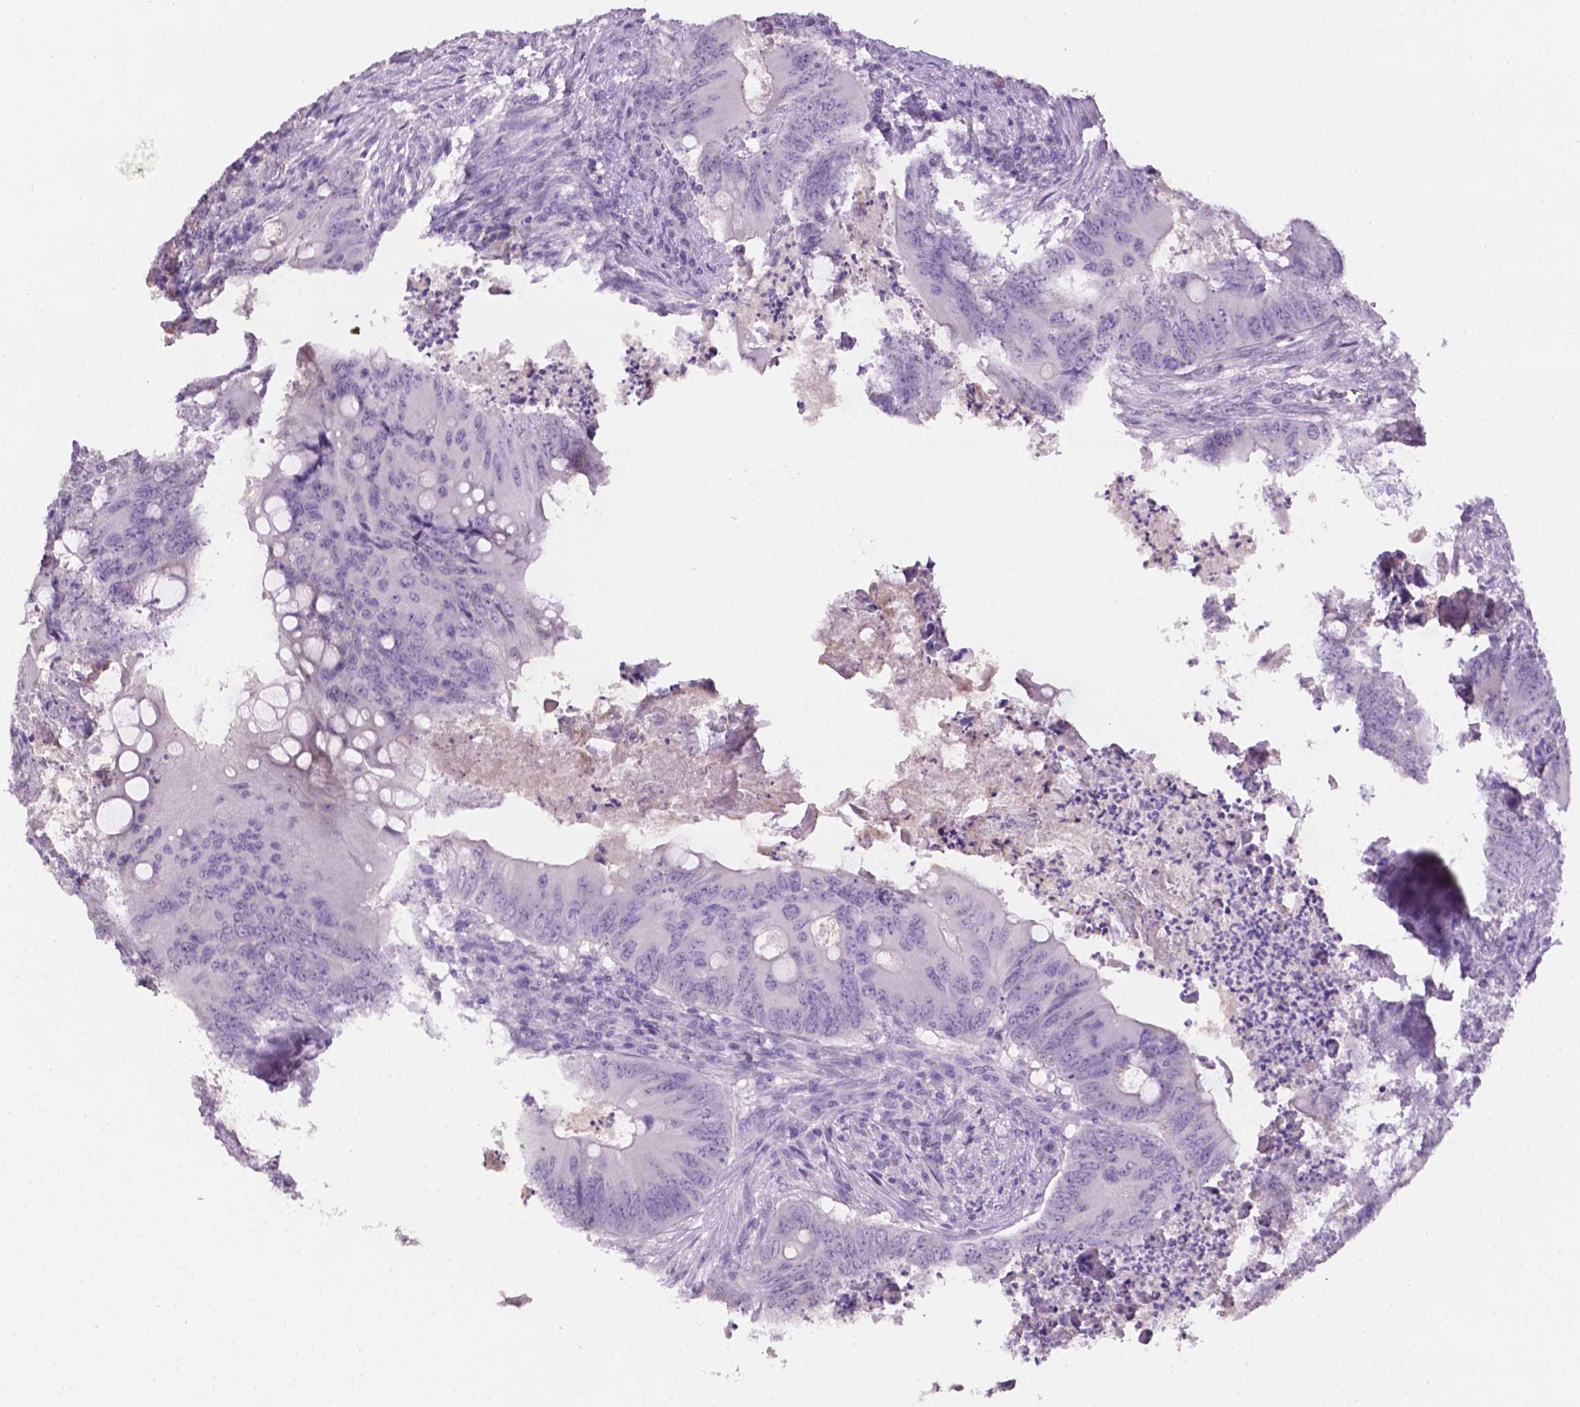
{"staining": {"intensity": "negative", "quantity": "none", "location": "none"}, "tissue": "colorectal cancer", "cell_type": "Tumor cells", "image_type": "cancer", "snomed": [{"axis": "morphology", "description": "Adenocarcinoma, NOS"}, {"axis": "topography", "description": "Colon"}], "caption": "Tumor cells are negative for protein expression in human colorectal adenocarcinoma.", "gene": "TACSTD2", "patient": {"sex": "female", "age": 74}}